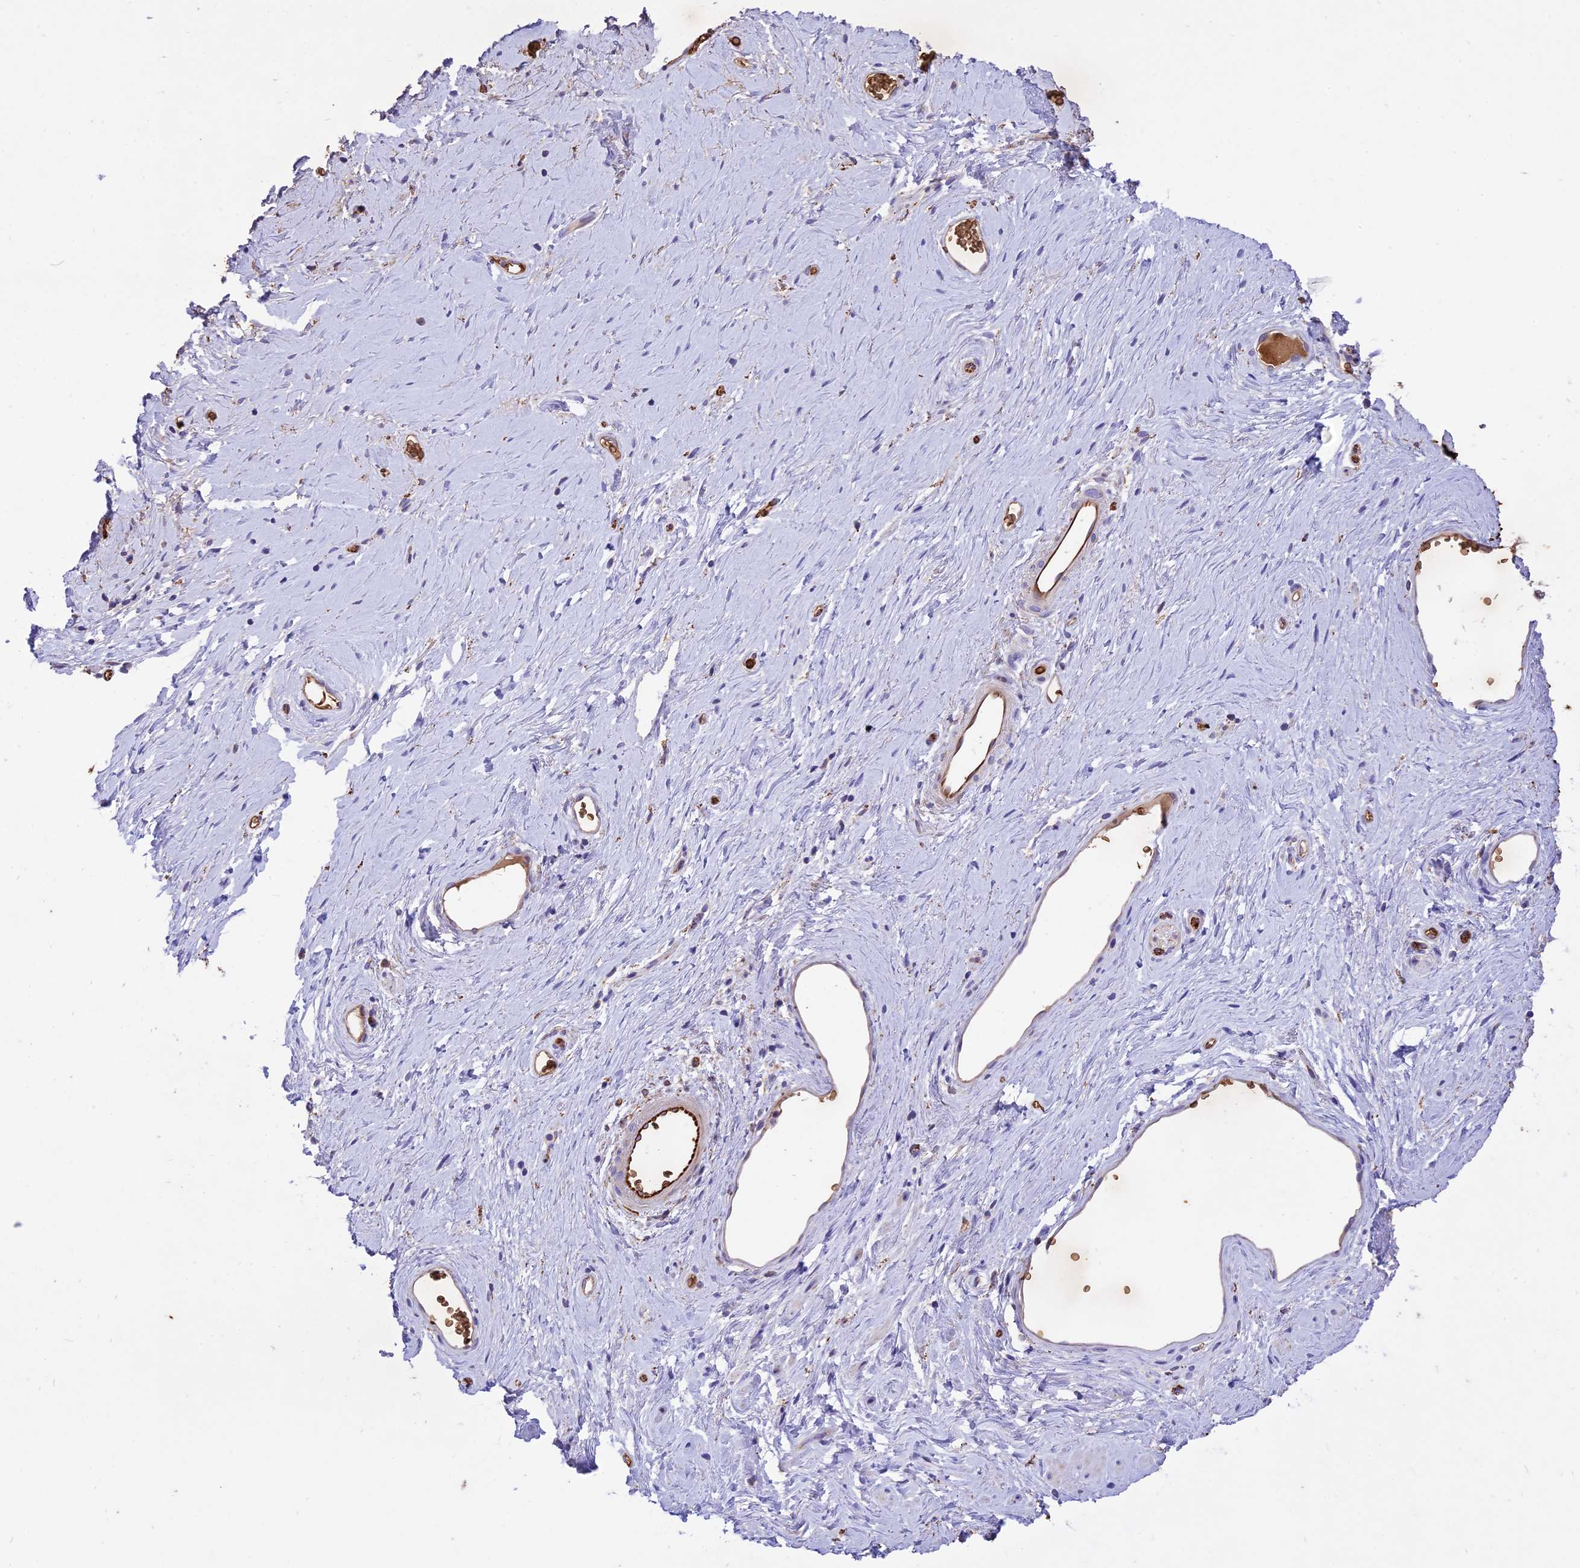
{"staining": {"intensity": "negative", "quantity": "none", "location": "none"}, "tissue": "soft tissue", "cell_type": "Fibroblasts", "image_type": "normal", "snomed": [{"axis": "morphology", "description": "Normal tissue, NOS"}, {"axis": "morphology", "description": "Adenocarcinoma, NOS"}, {"axis": "topography", "description": "Rectum"}, {"axis": "topography", "description": "Vagina"}, {"axis": "topography", "description": "Peripheral nerve tissue"}], "caption": "The histopathology image demonstrates no staining of fibroblasts in benign soft tissue.", "gene": "TTC4", "patient": {"sex": "female", "age": 71}}